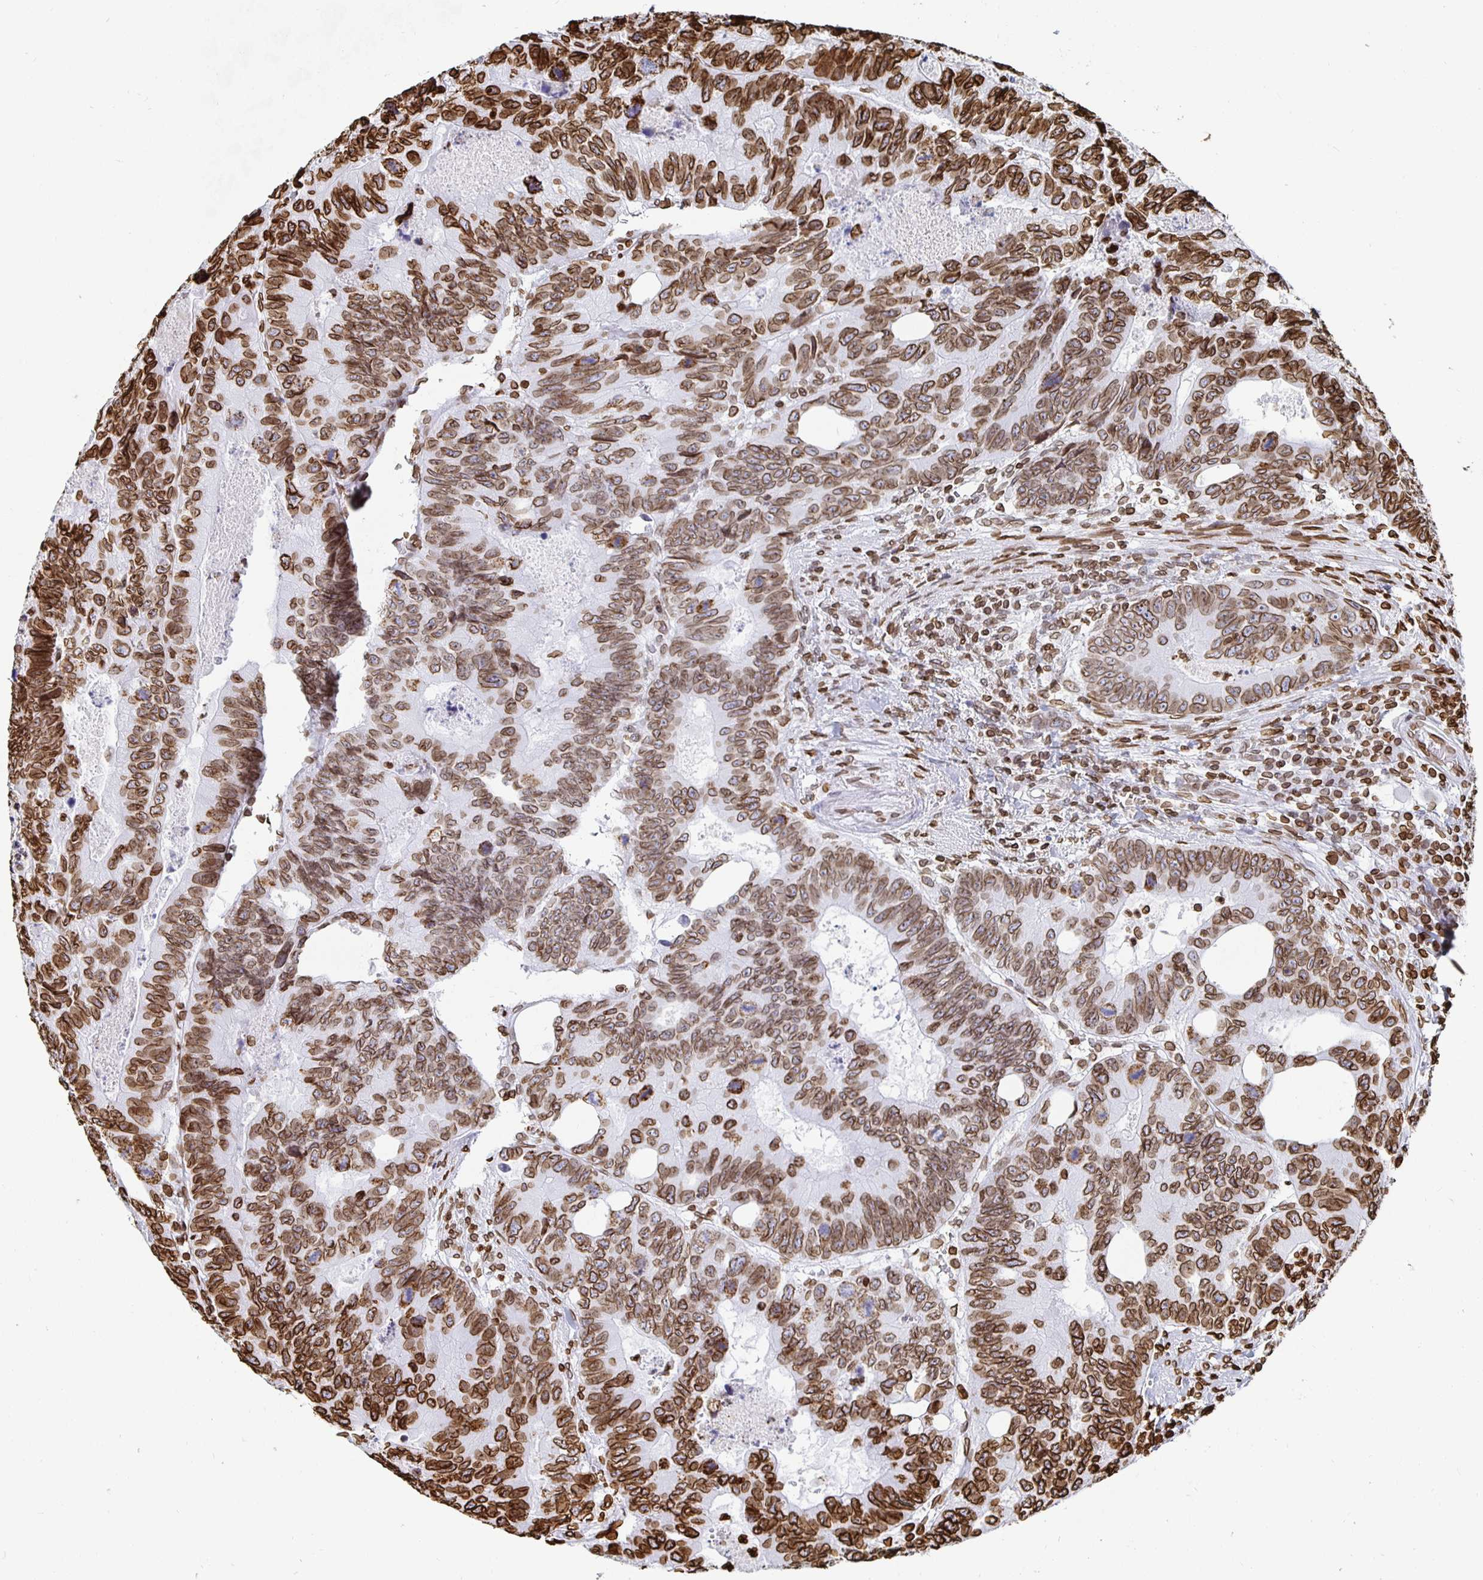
{"staining": {"intensity": "moderate", "quantity": ">75%", "location": "cytoplasmic/membranous,nuclear"}, "tissue": "colorectal cancer", "cell_type": "Tumor cells", "image_type": "cancer", "snomed": [{"axis": "morphology", "description": "Adenocarcinoma, NOS"}, {"axis": "topography", "description": "Colon"}], "caption": "Immunohistochemical staining of human colorectal cancer (adenocarcinoma) demonstrates medium levels of moderate cytoplasmic/membranous and nuclear protein positivity in approximately >75% of tumor cells.", "gene": "LMNB1", "patient": {"sex": "male", "age": 62}}